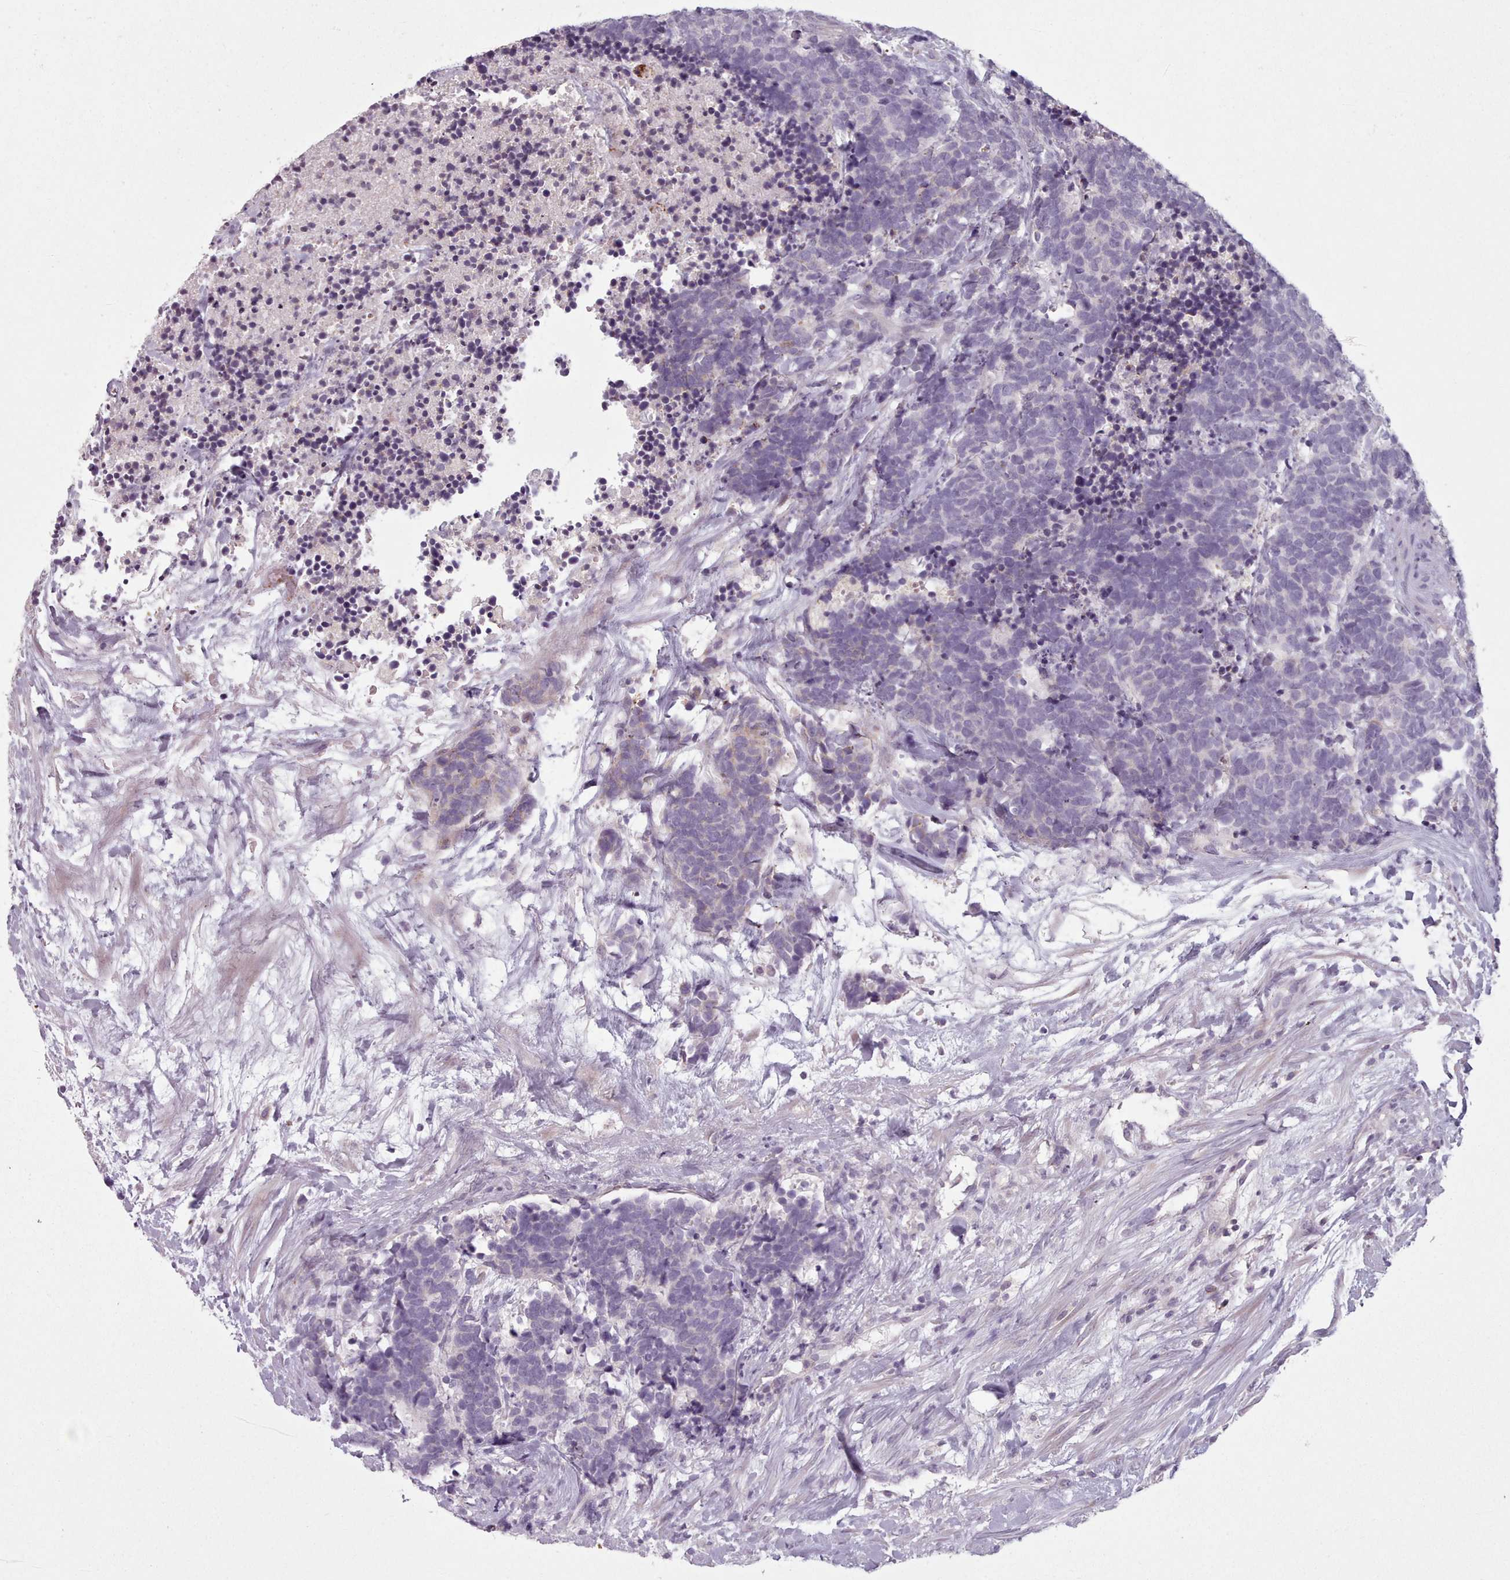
{"staining": {"intensity": "negative", "quantity": "none", "location": "none"}, "tissue": "carcinoid", "cell_type": "Tumor cells", "image_type": "cancer", "snomed": [{"axis": "morphology", "description": "Carcinoma, NOS"}, {"axis": "morphology", "description": "Carcinoid, malignant, NOS"}, {"axis": "topography", "description": "Prostate"}], "caption": "The image exhibits no staining of tumor cells in carcinoid. The staining is performed using DAB brown chromogen with nuclei counter-stained in using hematoxylin.", "gene": "LAPTM5", "patient": {"sex": "male", "age": 57}}